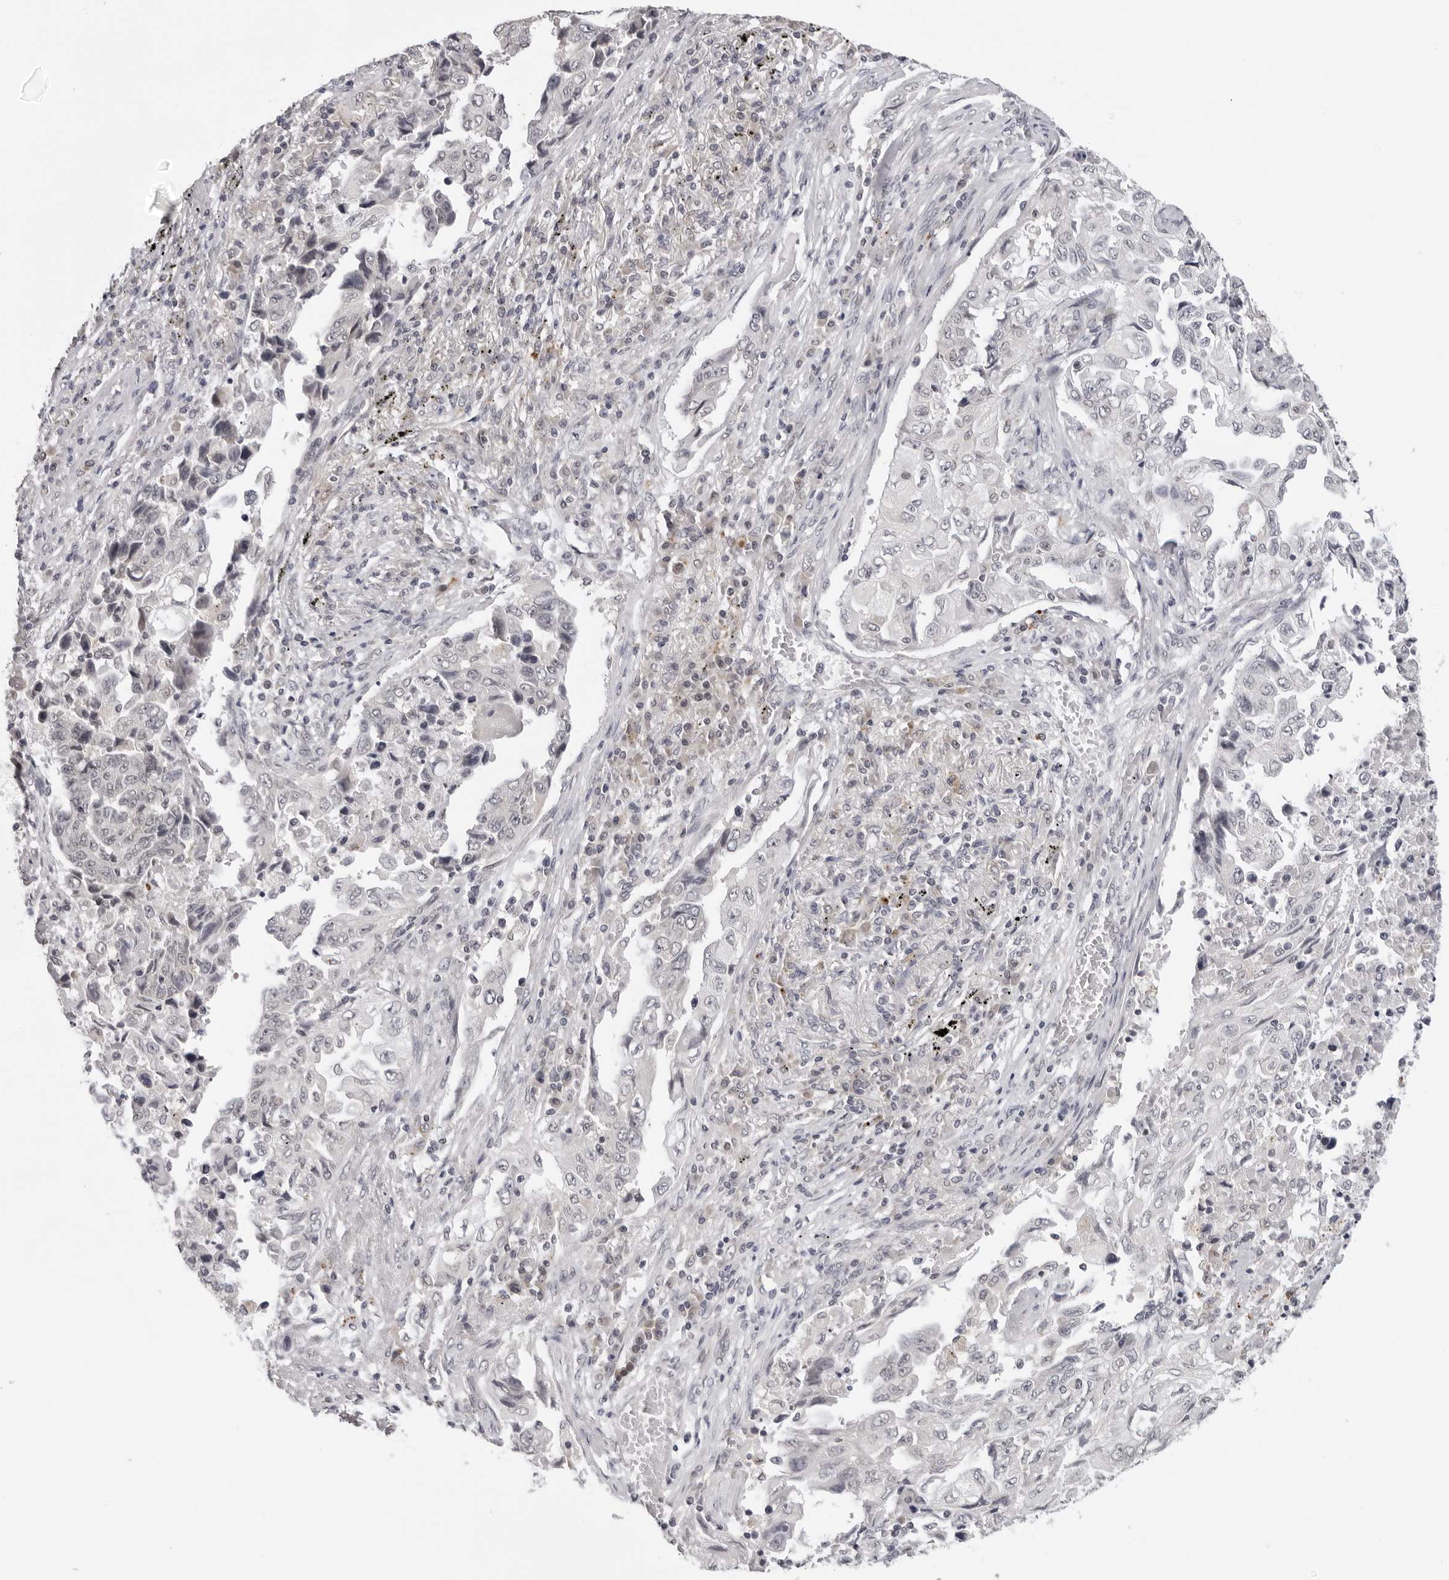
{"staining": {"intensity": "negative", "quantity": "none", "location": "none"}, "tissue": "lung cancer", "cell_type": "Tumor cells", "image_type": "cancer", "snomed": [{"axis": "morphology", "description": "Adenocarcinoma, NOS"}, {"axis": "topography", "description": "Lung"}], "caption": "IHC of human adenocarcinoma (lung) shows no expression in tumor cells.", "gene": "PRUNE1", "patient": {"sex": "female", "age": 51}}